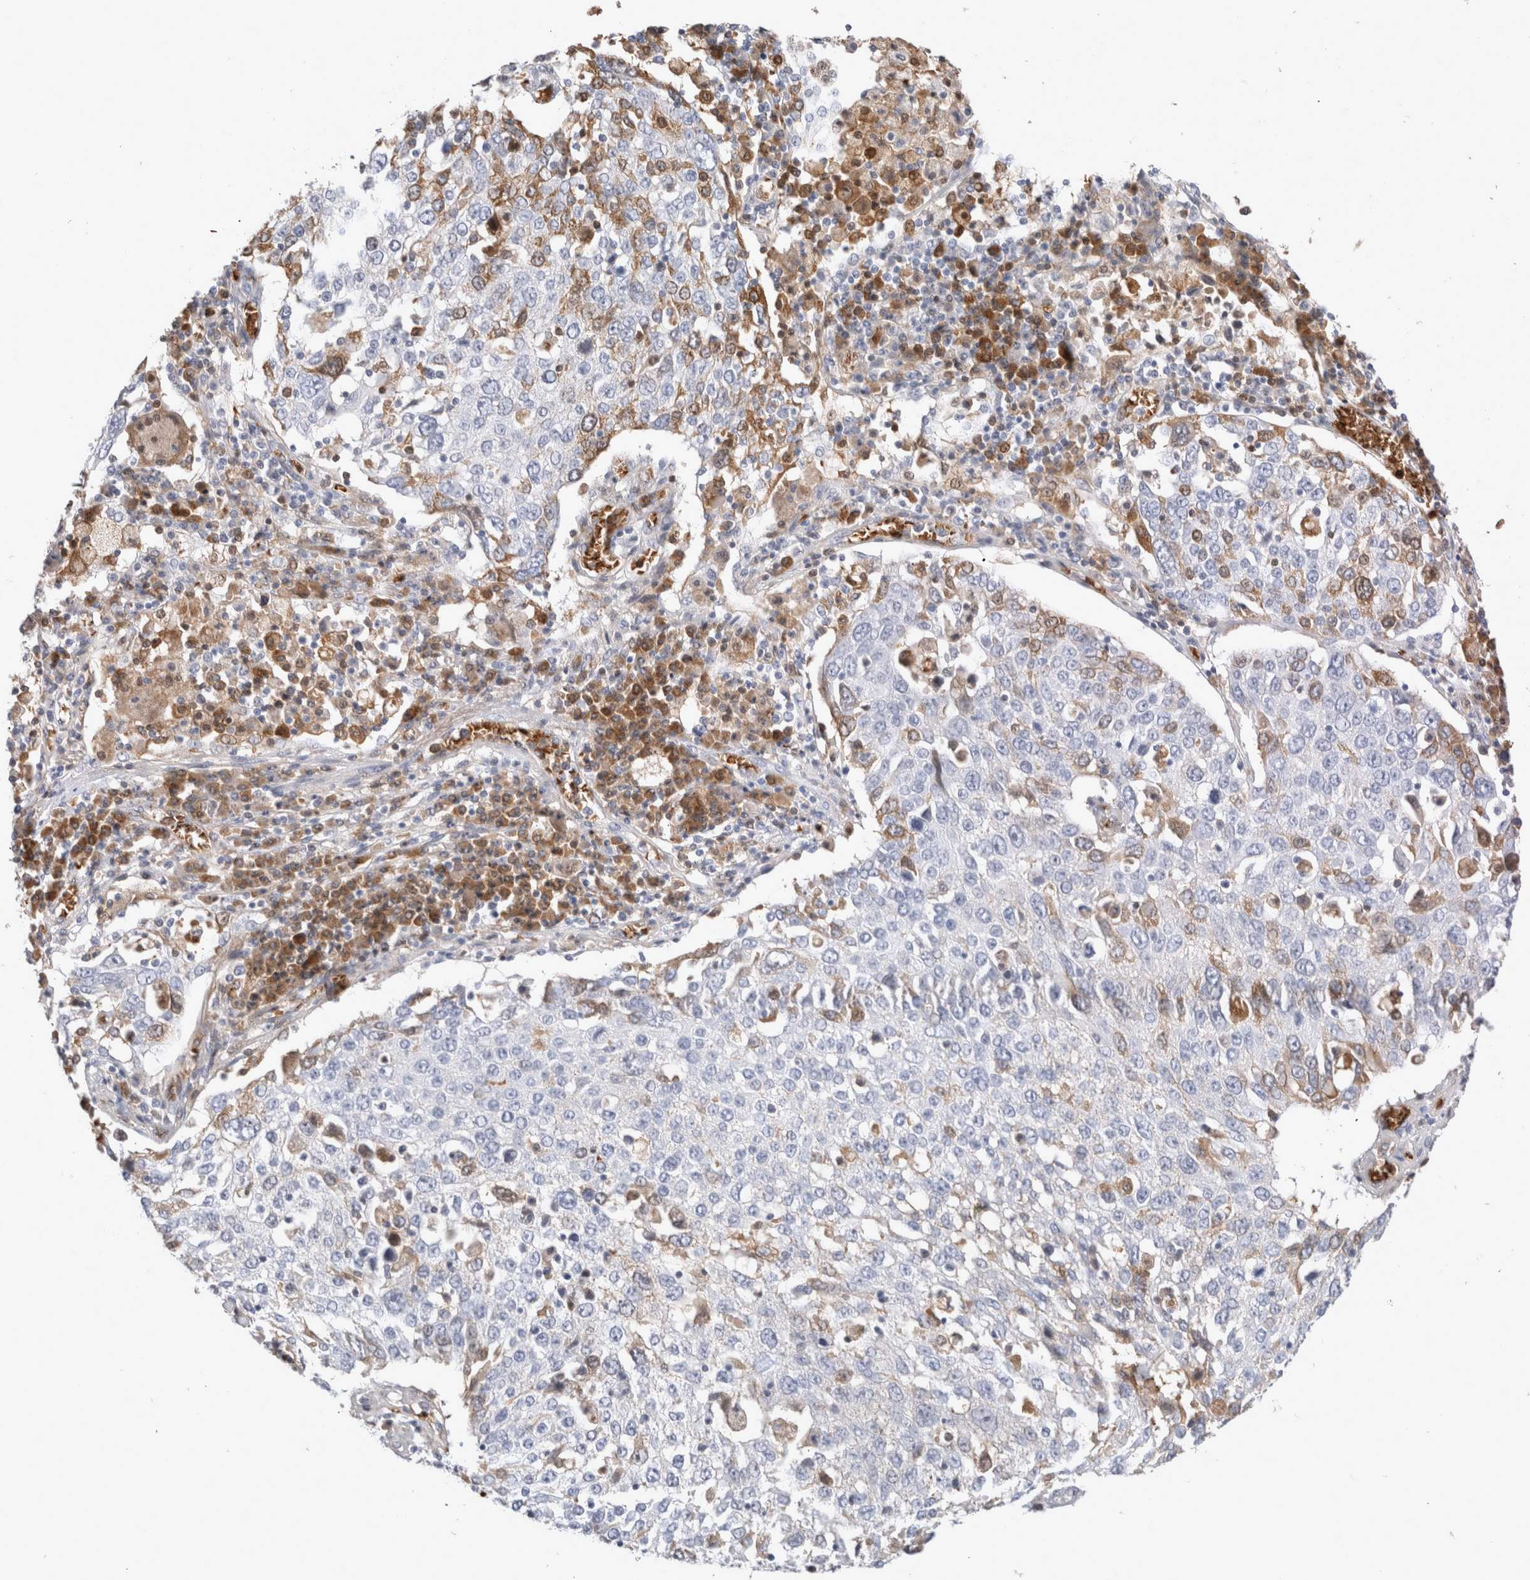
{"staining": {"intensity": "moderate", "quantity": "<25%", "location": "cytoplasmic/membranous"}, "tissue": "lung cancer", "cell_type": "Tumor cells", "image_type": "cancer", "snomed": [{"axis": "morphology", "description": "Squamous cell carcinoma, NOS"}, {"axis": "topography", "description": "Lung"}], "caption": "Tumor cells show moderate cytoplasmic/membranous staining in approximately <25% of cells in lung squamous cell carcinoma.", "gene": "CA1", "patient": {"sex": "male", "age": 65}}